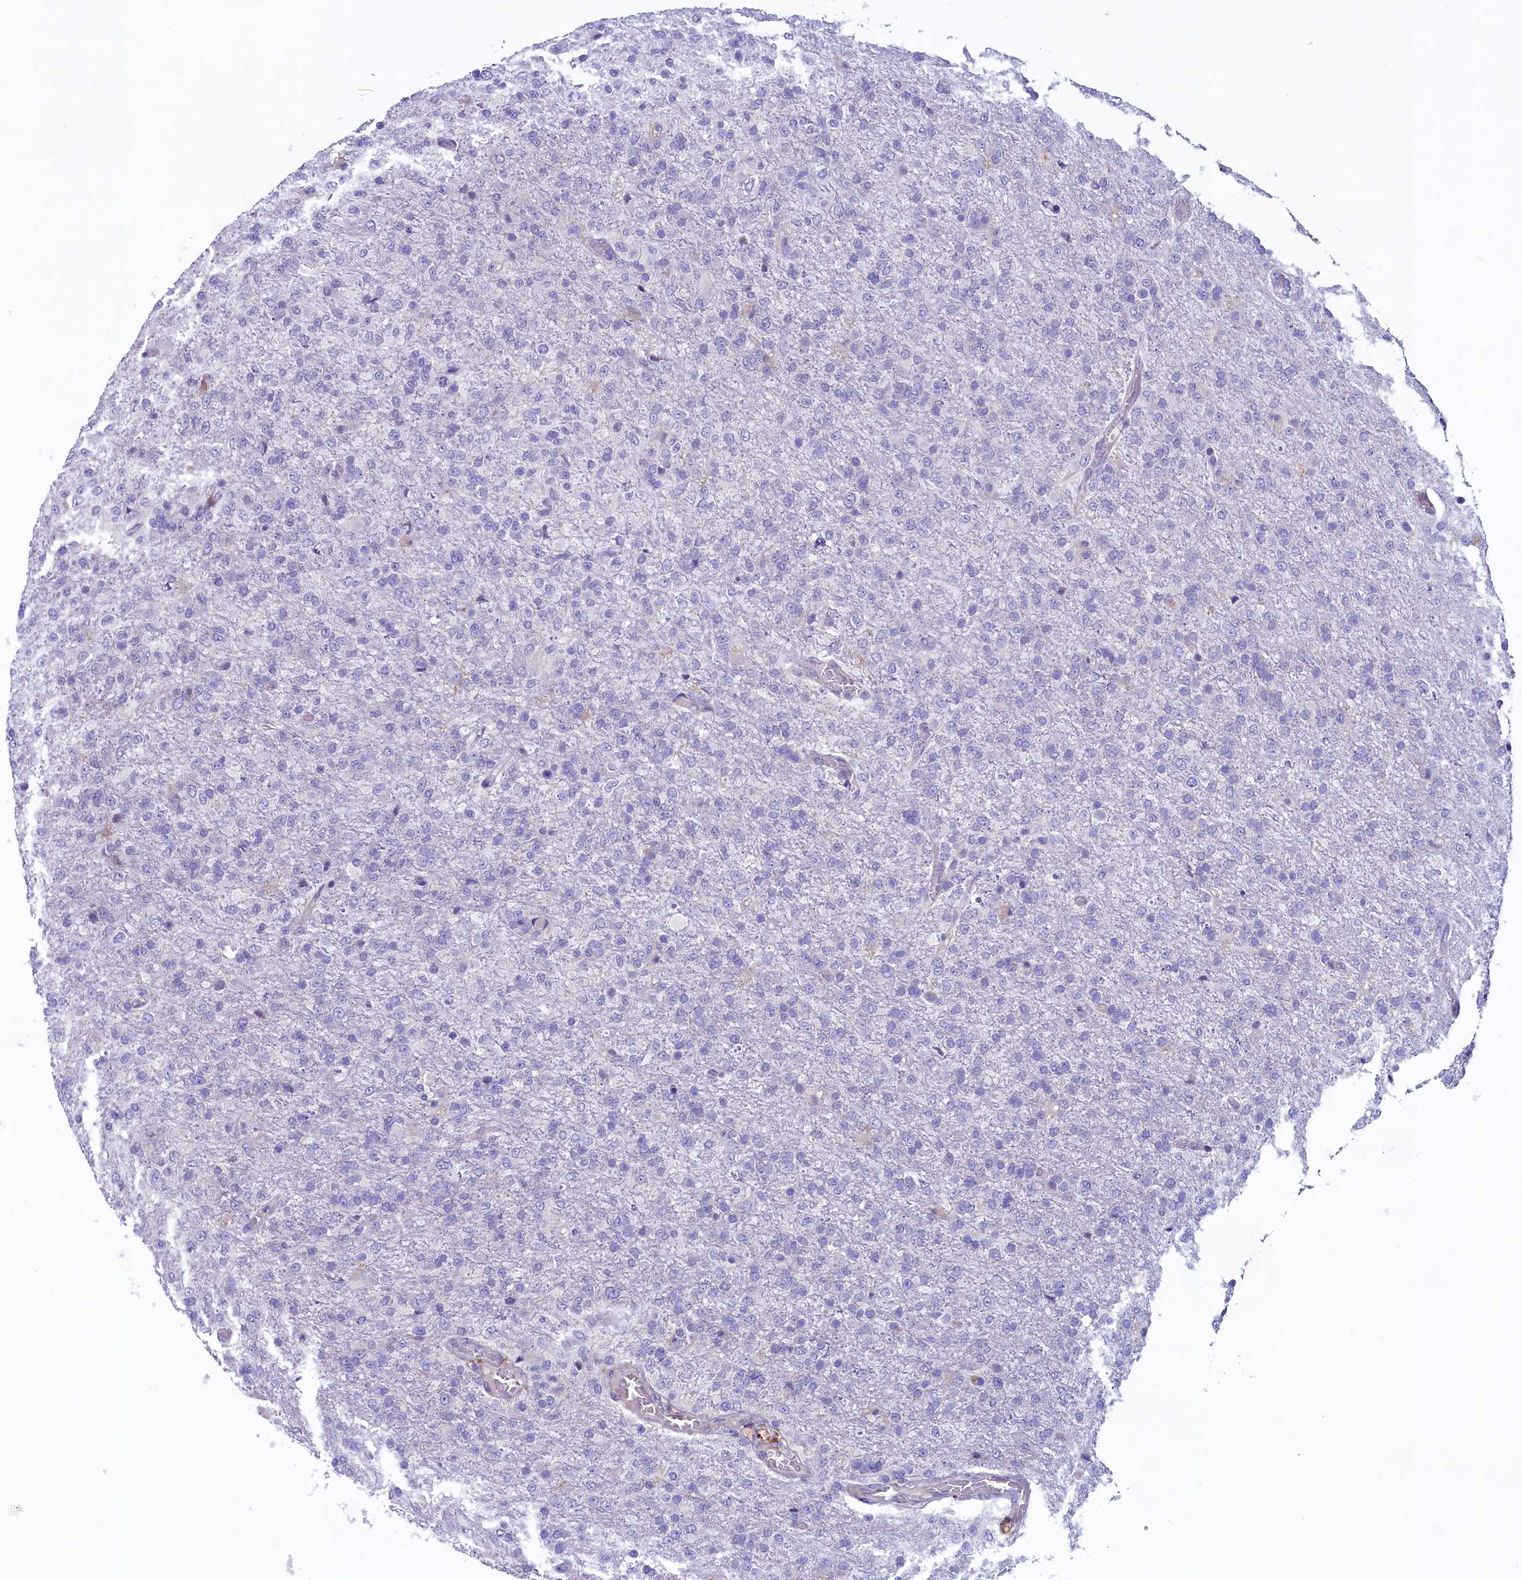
{"staining": {"intensity": "negative", "quantity": "none", "location": "none"}, "tissue": "glioma", "cell_type": "Tumor cells", "image_type": "cancer", "snomed": [{"axis": "morphology", "description": "Glioma, malignant, High grade"}, {"axis": "topography", "description": "Brain"}], "caption": "There is no significant staining in tumor cells of glioma. (IHC, brightfield microscopy, high magnification).", "gene": "KRBOX5", "patient": {"sex": "female", "age": 74}}